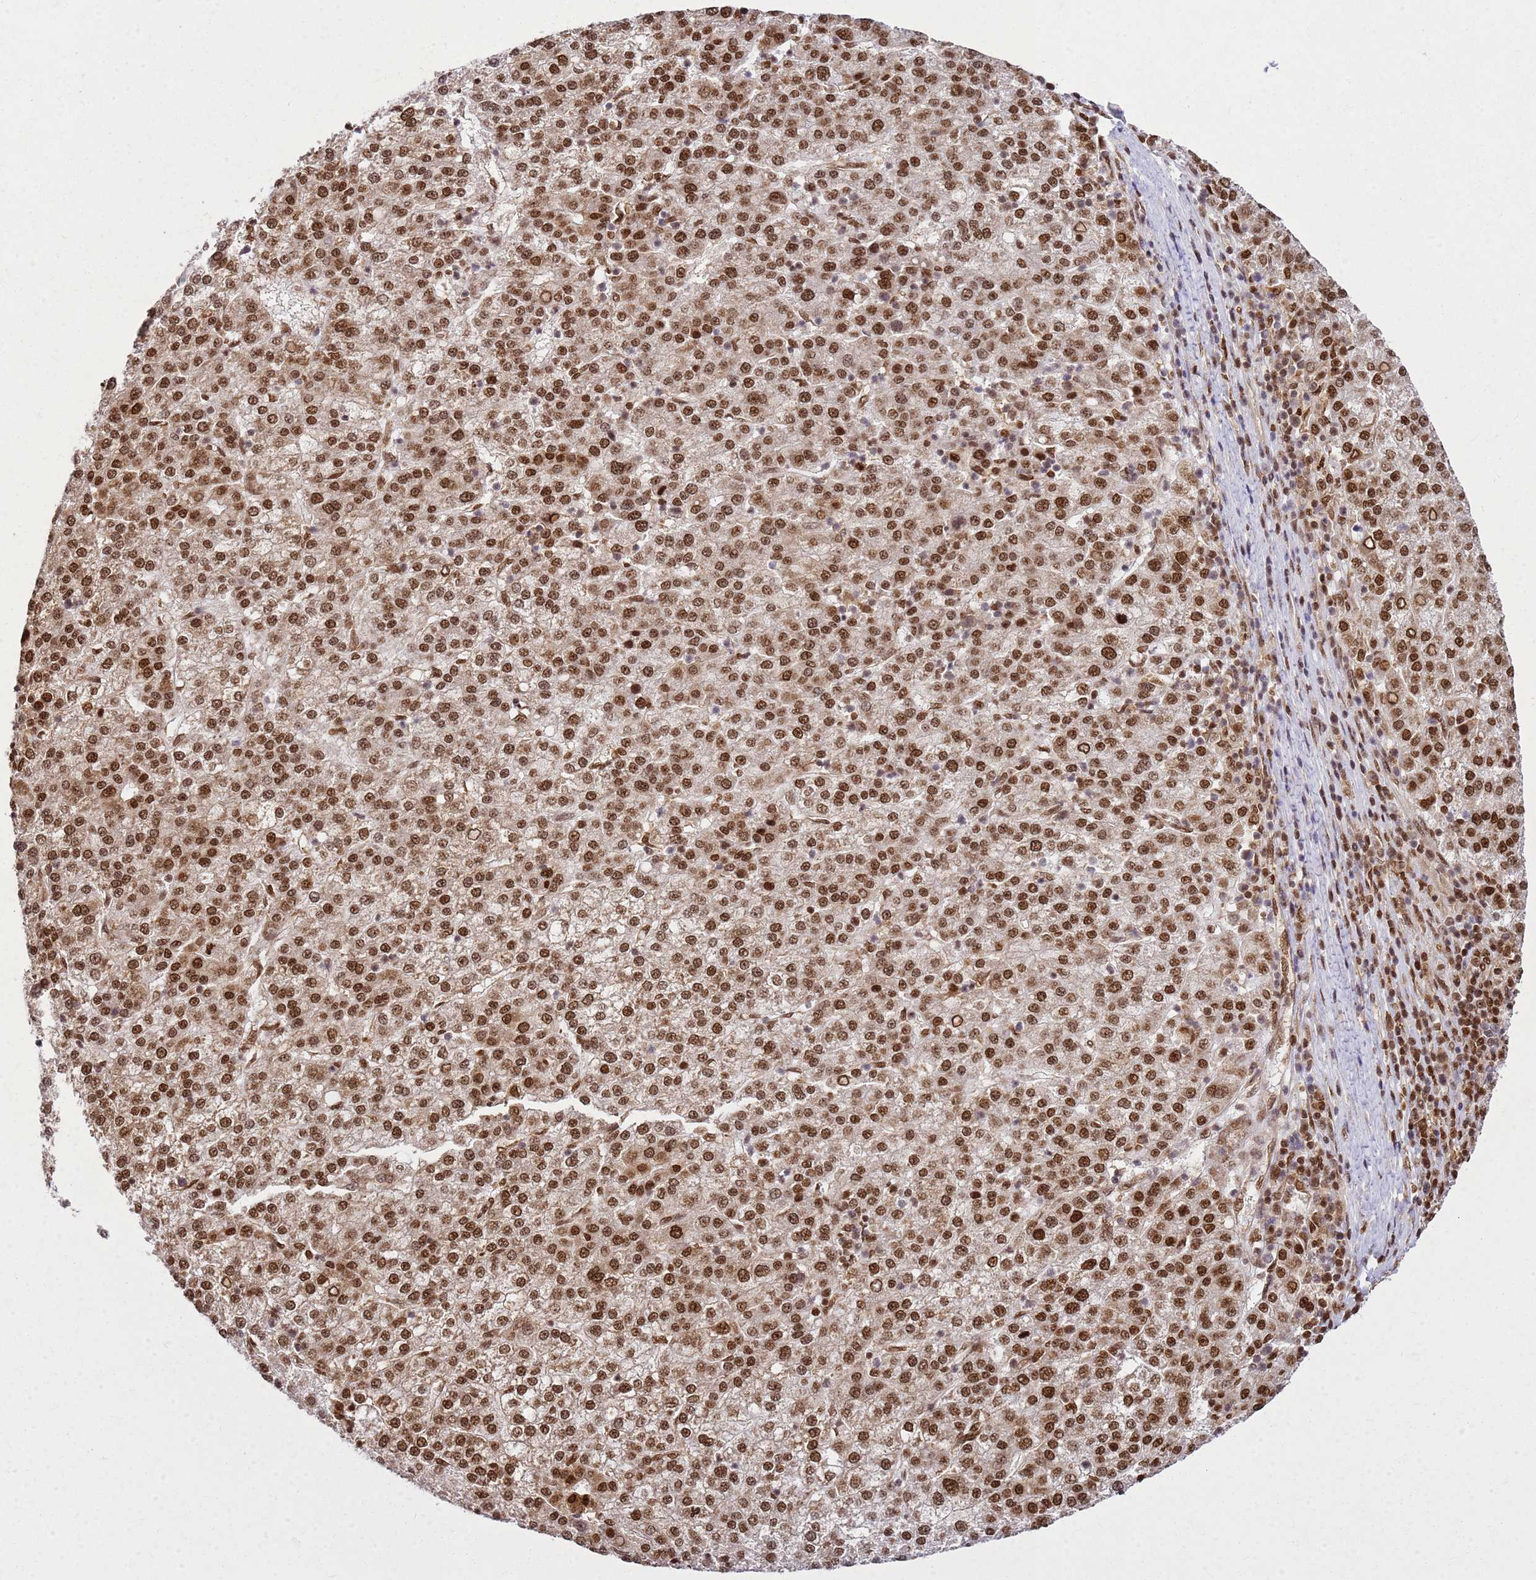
{"staining": {"intensity": "strong", "quantity": ">75%", "location": "nuclear"}, "tissue": "liver cancer", "cell_type": "Tumor cells", "image_type": "cancer", "snomed": [{"axis": "morphology", "description": "Carcinoma, Hepatocellular, NOS"}, {"axis": "topography", "description": "Liver"}], "caption": "Protein staining of liver cancer tissue reveals strong nuclear expression in approximately >75% of tumor cells.", "gene": "APEX1", "patient": {"sex": "female", "age": 58}}